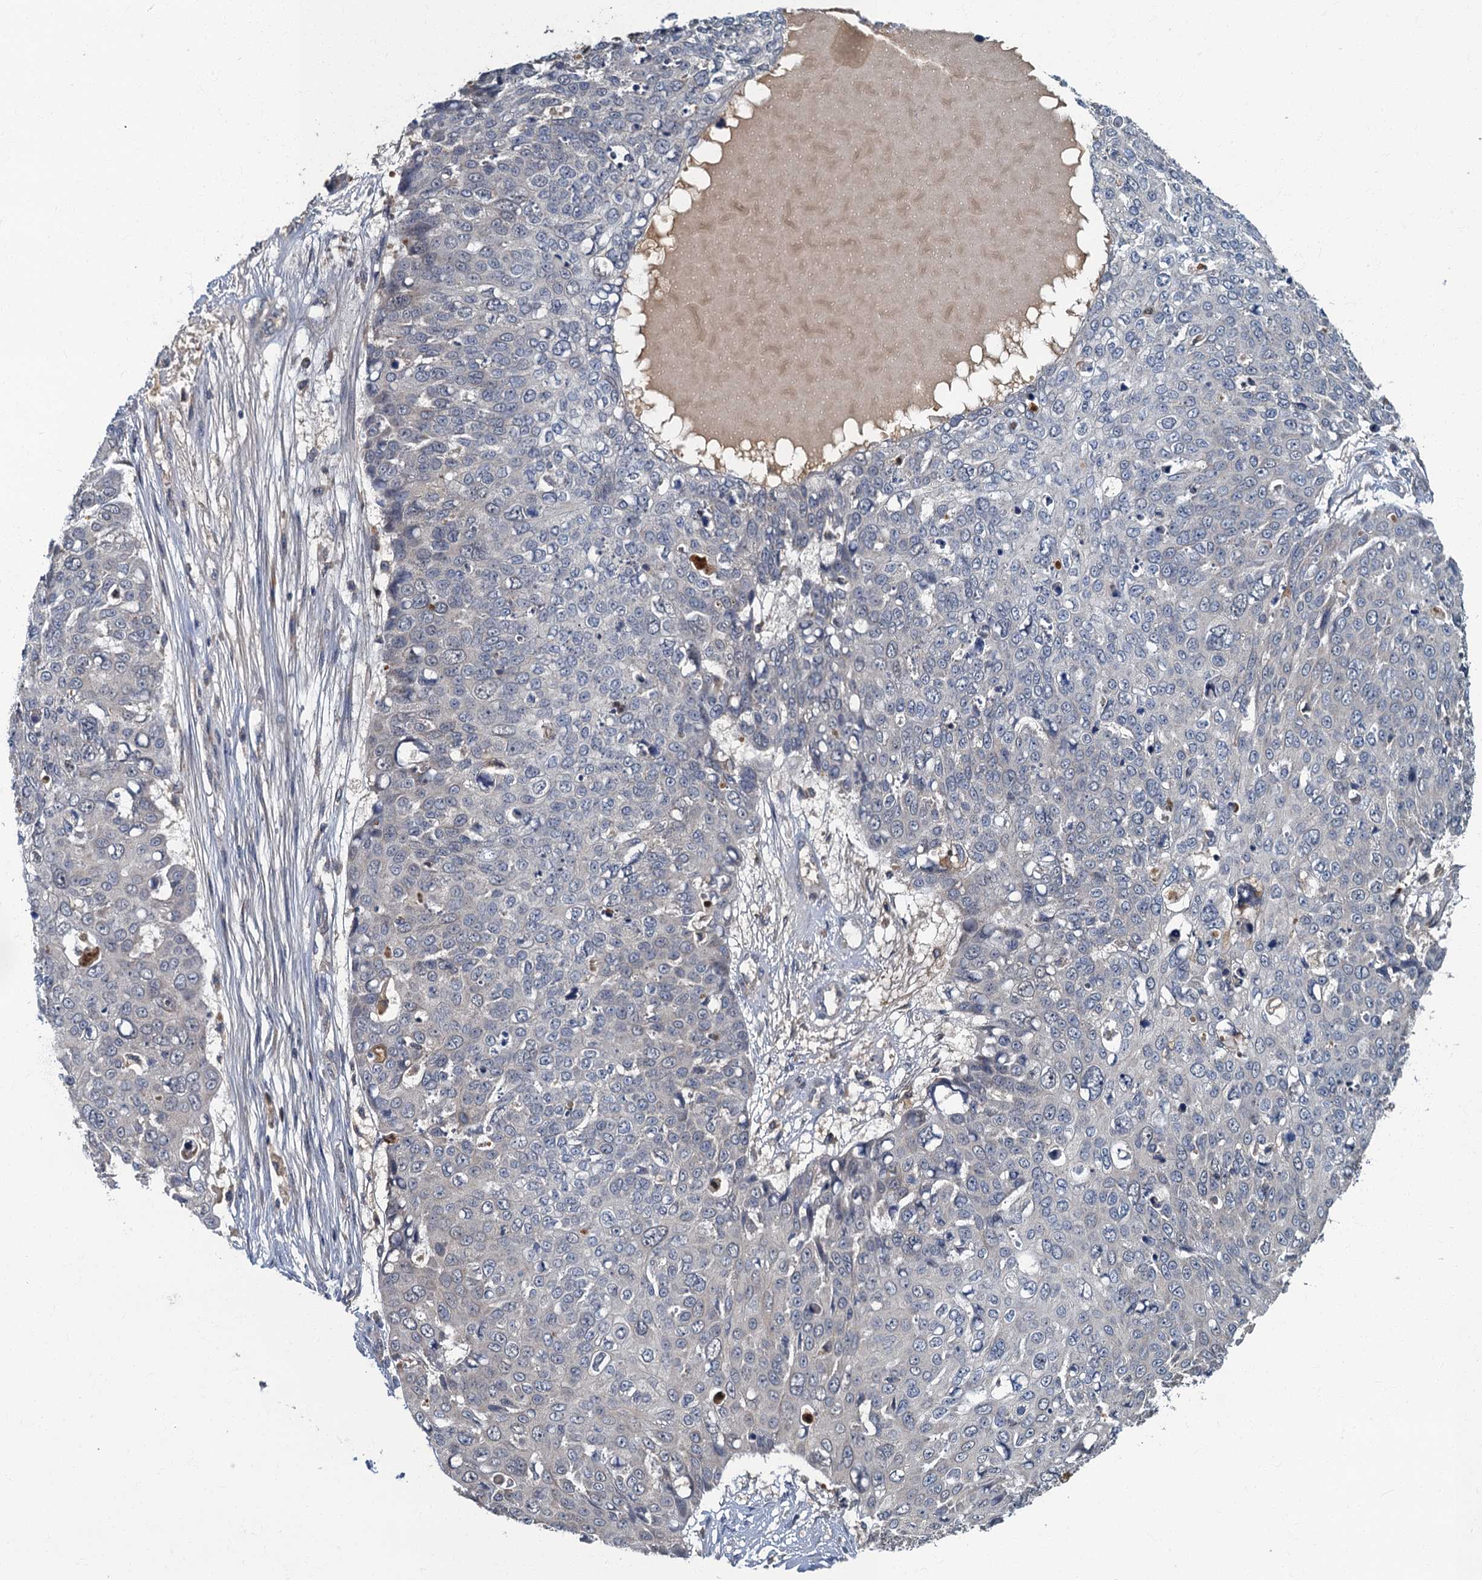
{"staining": {"intensity": "negative", "quantity": "none", "location": "none"}, "tissue": "skin cancer", "cell_type": "Tumor cells", "image_type": "cancer", "snomed": [{"axis": "morphology", "description": "Squamous cell carcinoma, NOS"}, {"axis": "topography", "description": "Skin"}], "caption": "Image shows no protein expression in tumor cells of skin cancer (squamous cell carcinoma) tissue.", "gene": "WDCP", "patient": {"sex": "male", "age": 71}}